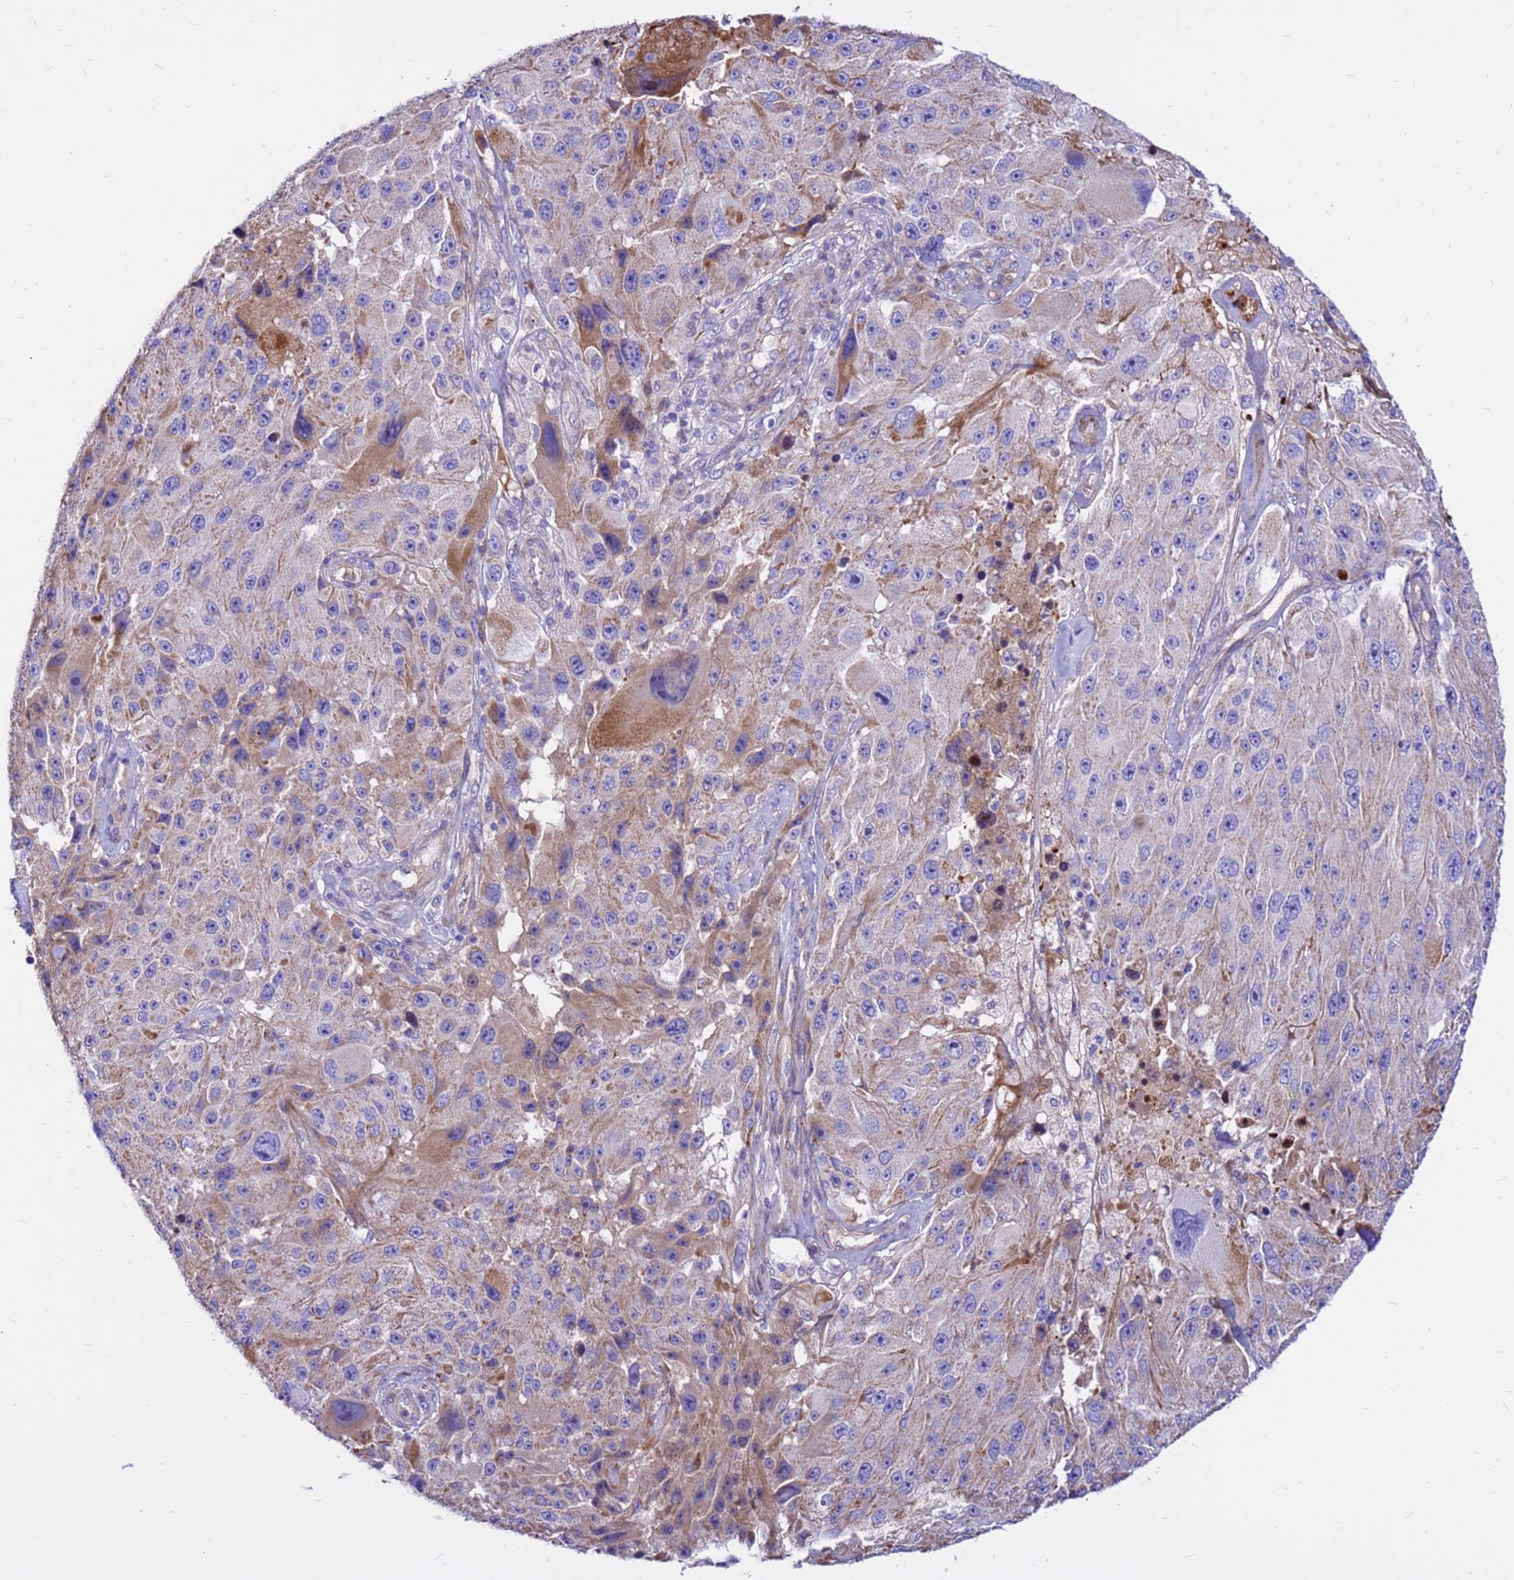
{"staining": {"intensity": "moderate", "quantity": "25%-75%", "location": "cytoplasmic/membranous"}, "tissue": "melanoma", "cell_type": "Tumor cells", "image_type": "cancer", "snomed": [{"axis": "morphology", "description": "Malignant melanoma, Metastatic site"}, {"axis": "topography", "description": "Lymph node"}], "caption": "Tumor cells demonstrate medium levels of moderate cytoplasmic/membranous positivity in approximately 25%-75% of cells in malignant melanoma (metastatic site). (Stains: DAB (3,3'-diaminobenzidine) in brown, nuclei in blue, Microscopy: brightfield microscopy at high magnification).", "gene": "CRHBP", "patient": {"sex": "male", "age": 62}}